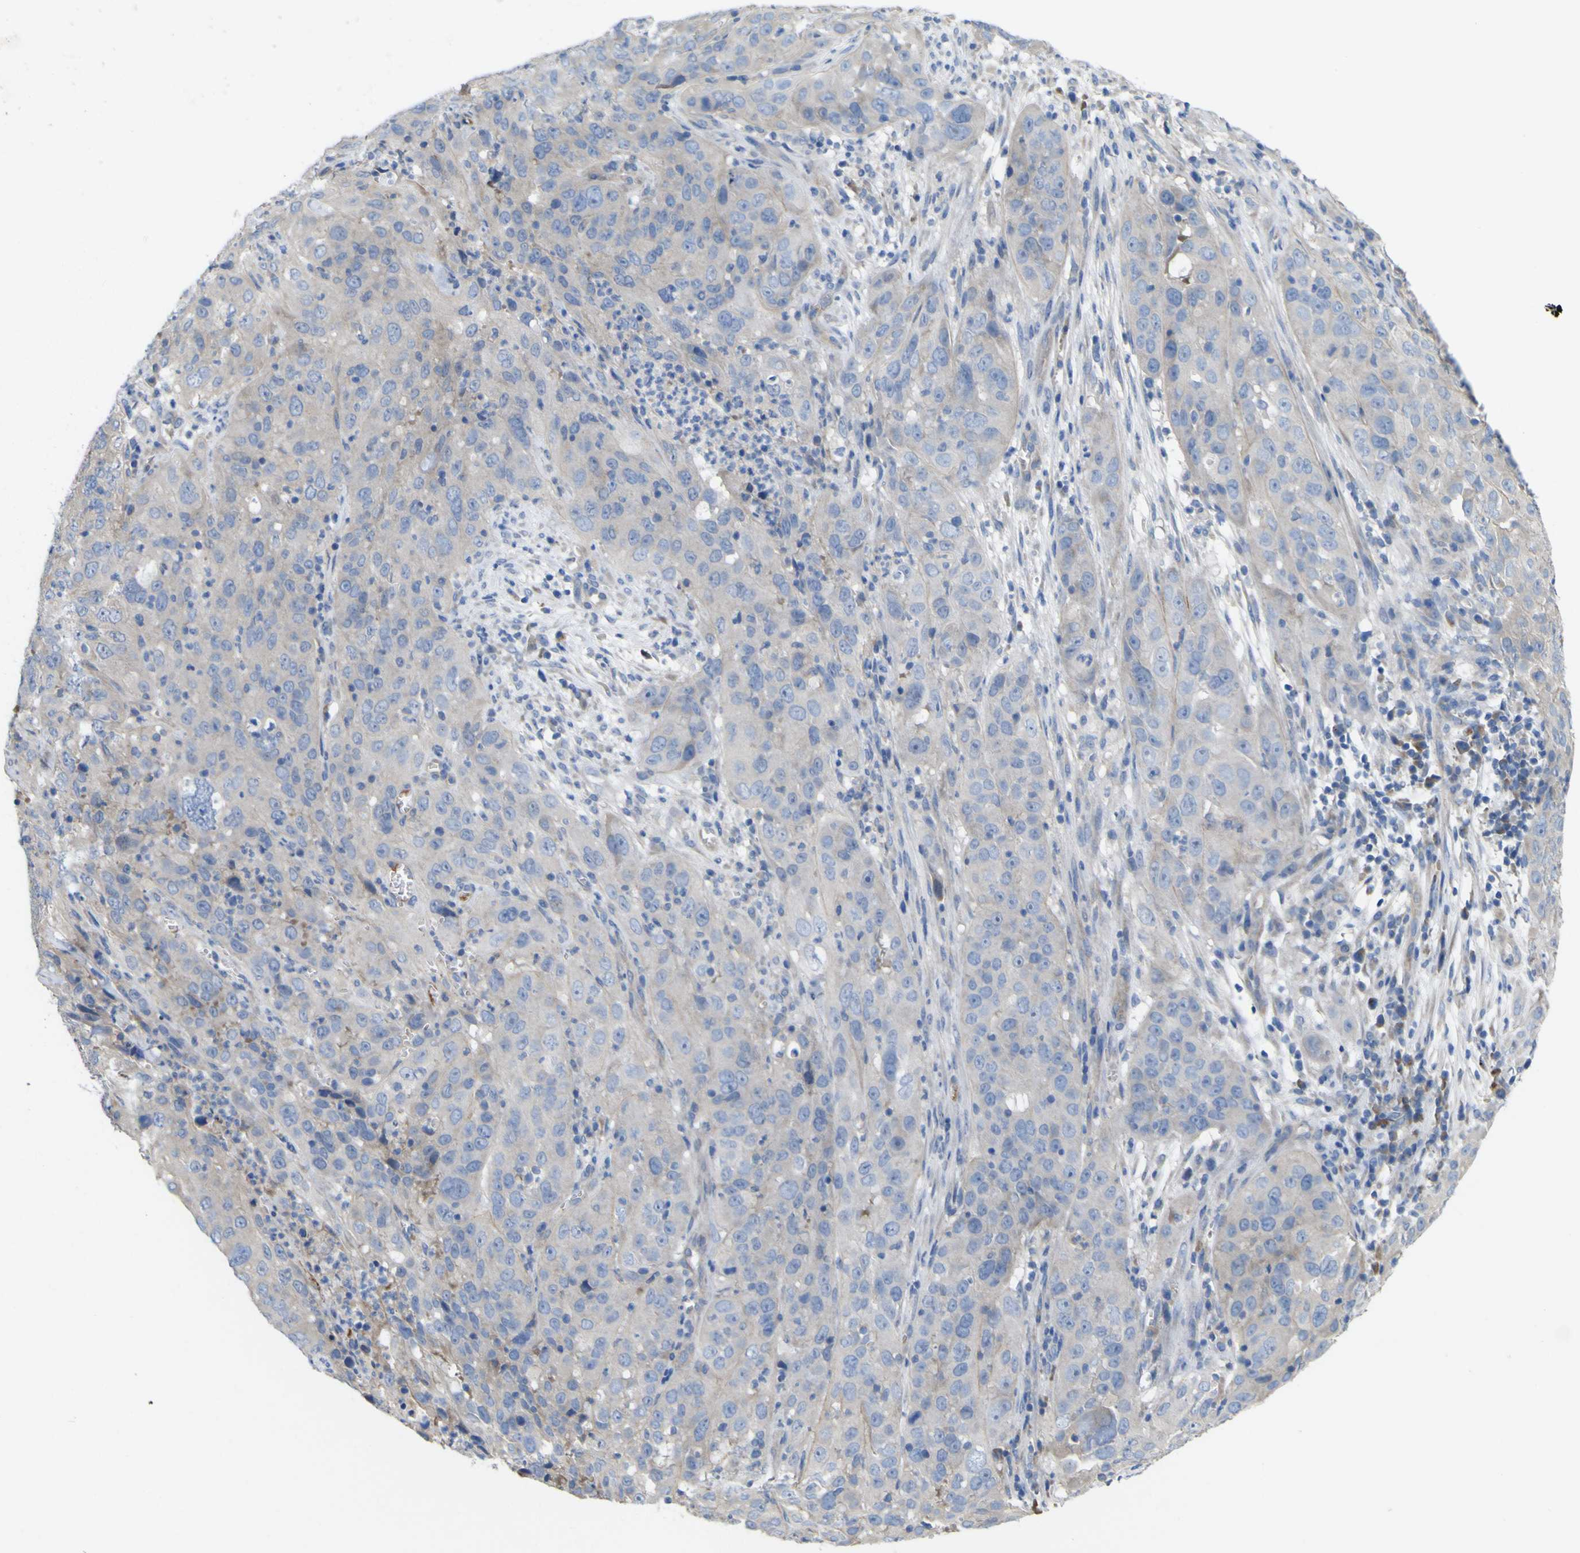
{"staining": {"intensity": "negative", "quantity": "none", "location": "none"}, "tissue": "cervical cancer", "cell_type": "Tumor cells", "image_type": "cancer", "snomed": [{"axis": "morphology", "description": "Squamous cell carcinoma, NOS"}, {"axis": "topography", "description": "Cervix"}], "caption": "Immunohistochemistry image of human cervical cancer (squamous cell carcinoma) stained for a protein (brown), which exhibits no staining in tumor cells.", "gene": "MYEOV", "patient": {"sex": "female", "age": 32}}